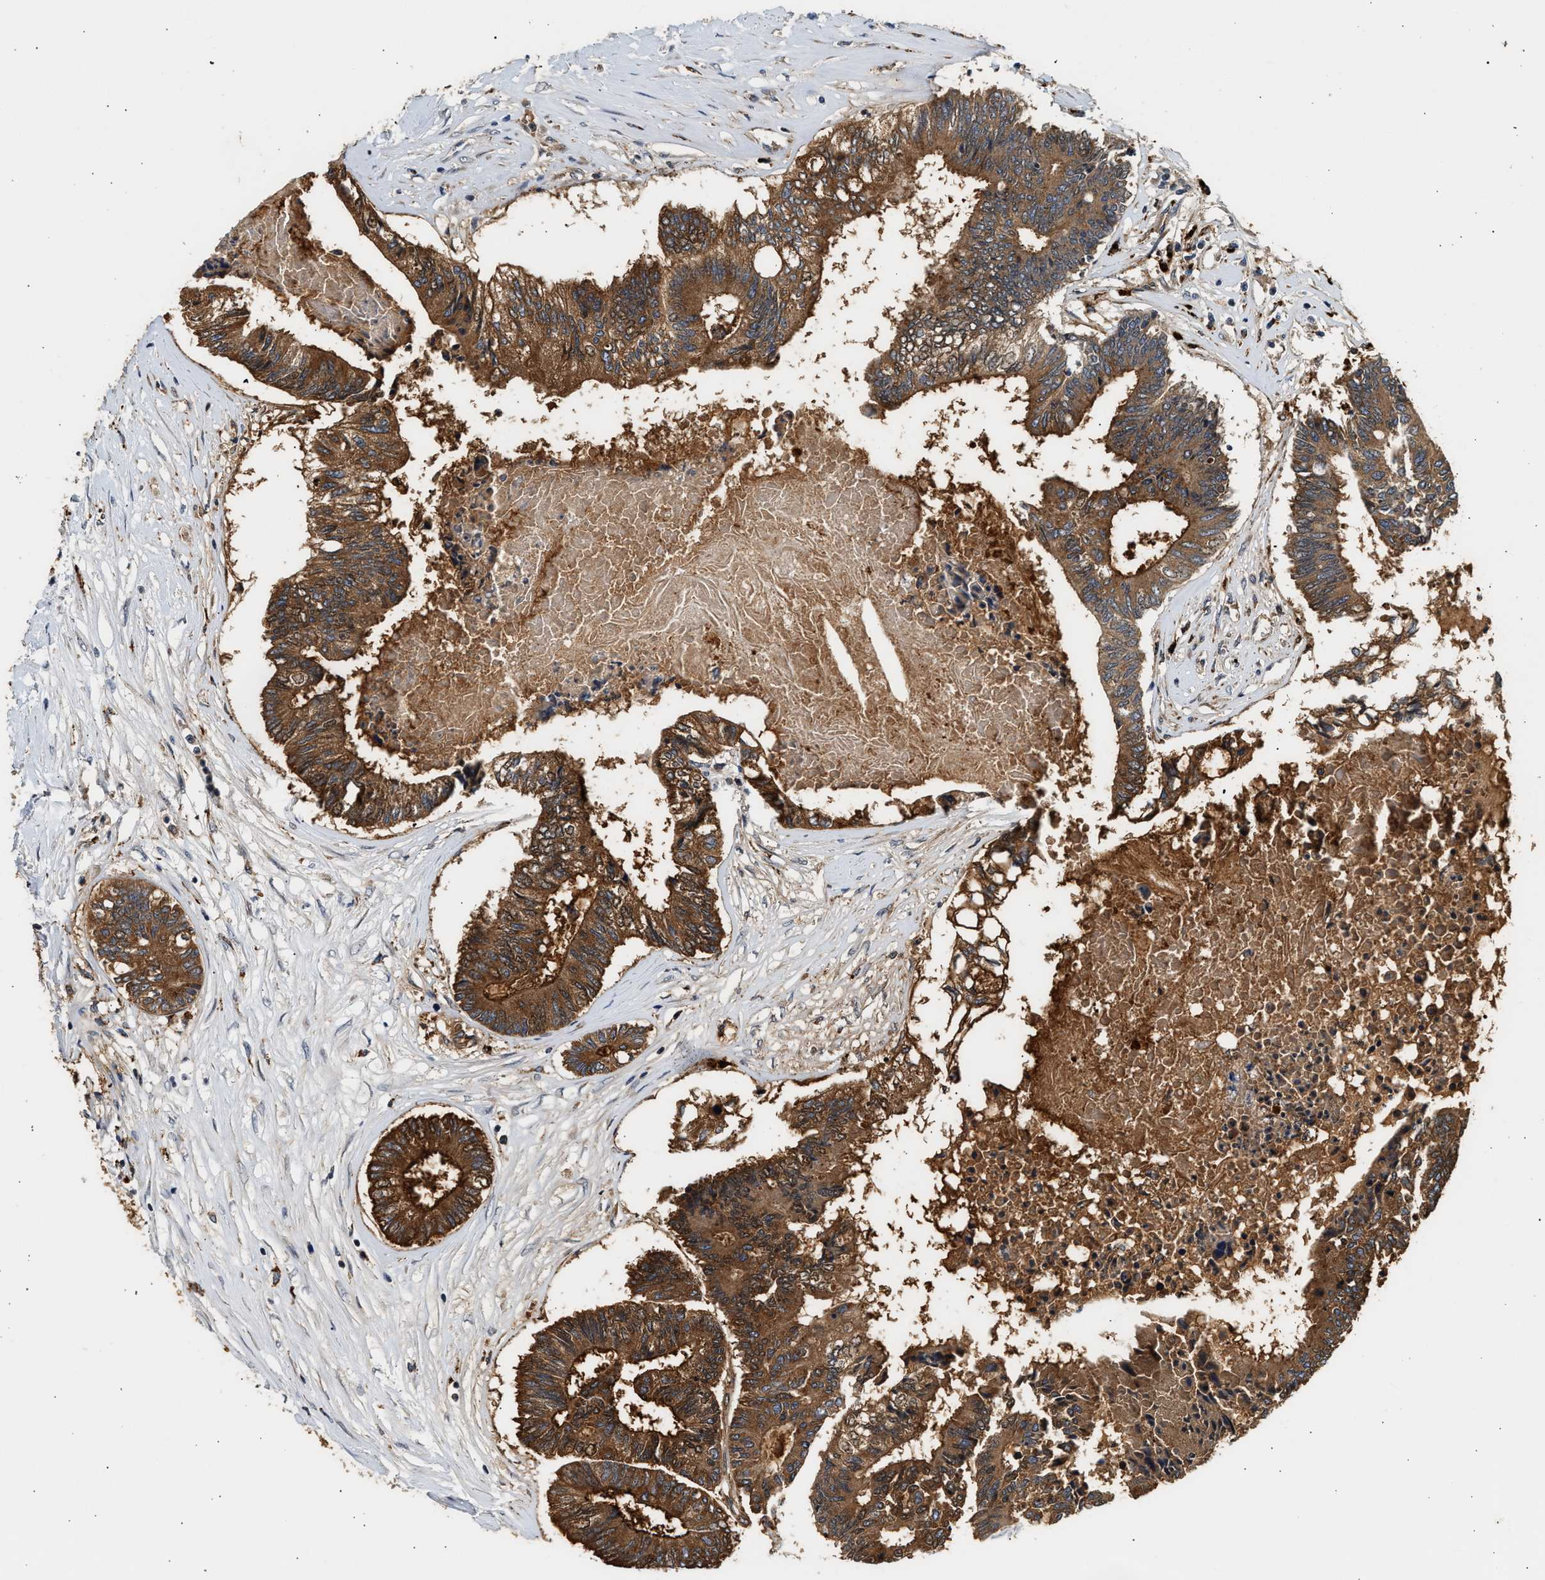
{"staining": {"intensity": "strong", "quantity": ">75%", "location": "cytoplasmic/membranous,nuclear"}, "tissue": "colorectal cancer", "cell_type": "Tumor cells", "image_type": "cancer", "snomed": [{"axis": "morphology", "description": "Adenocarcinoma, NOS"}, {"axis": "topography", "description": "Rectum"}], "caption": "This histopathology image reveals IHC staining of human colorectal cancer, with high strong cytoplasmic/membranous and nuclear expression in approximately >75% of tumor cells.", "gene": "PLD3", "patient": {"sex": "male", "age": 63}}